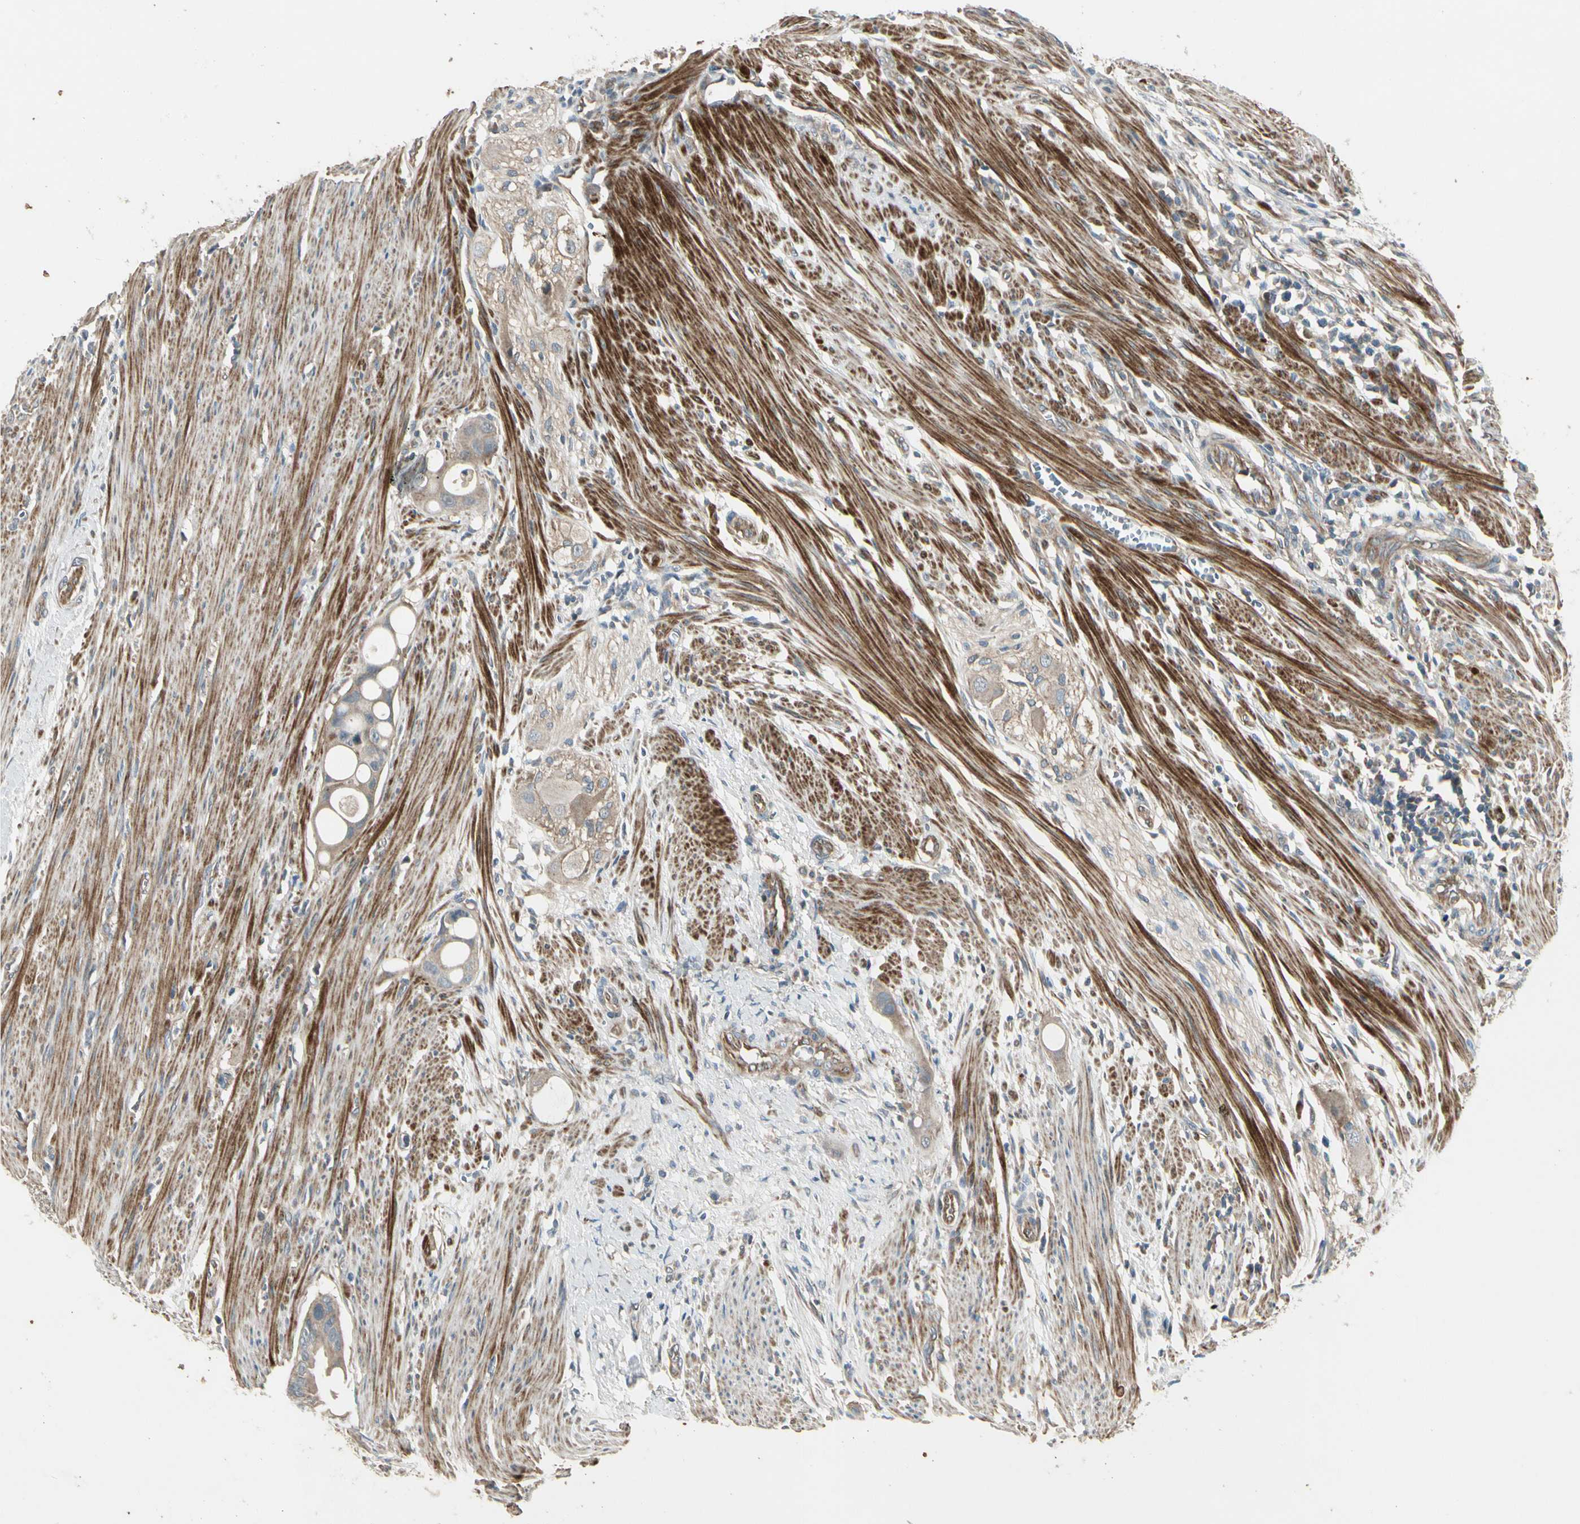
{"staining": {"intensity": "weak", "quantity": ">75%", "location": "cytoplasmic/membranous"}, "tissue": "colorectal cancer", "cell_type": "Tumor cells", "image_type": "cancer", "snomed": [{"axis": "morphology", "description": "Adenocarcinoma, NOS"}, {"axis": "topography", "description": "Colon"}], "caption": "Human colorectal cancer (adenocarcinoma) stained with a protein marker demonstrates weak staining in tumor cells.", "gene": "ACVR1", "patient": {"sex": "female", "age": 57}}